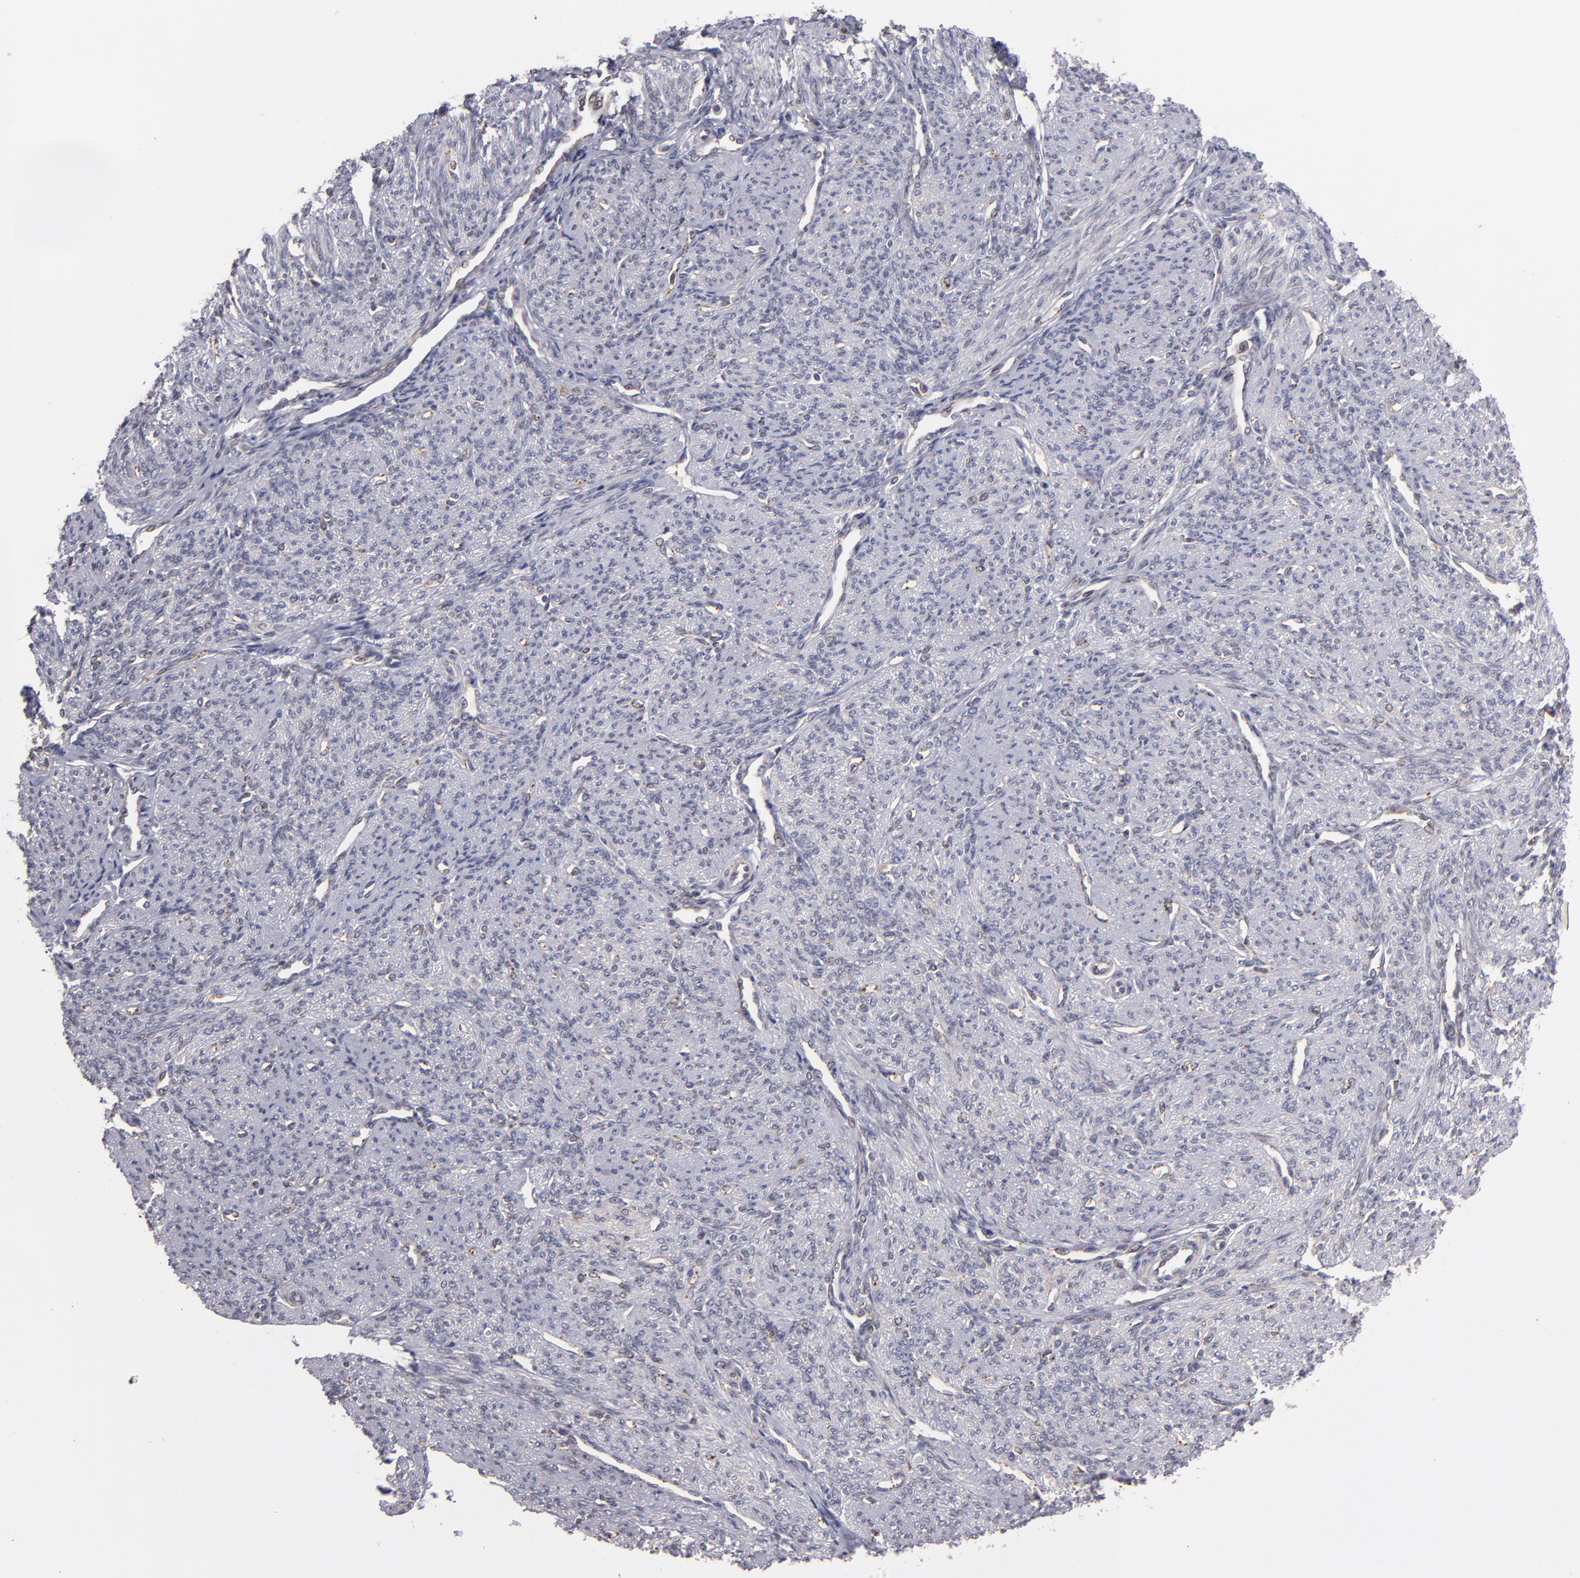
{"staining": {"intensity": "moderate", "quantity": ">75%", "location": "cytoplasmic/membranous"}, "tissue": "smooth muscle", "cell_type": "Smooth muscle cells", "image_type": "normal", "snomed": [{"axis": "morphology", "description": "Normal tissue, NOS"}, {"axis": "topography", "description": "Cervix"}, {"axis": "topography", "description": "Endometrium"}], "caption": "A medium amount of moderate cytoplasmic/membranous positivity is seen in about >75% of smooth muscle cells in normal smooth muscle. Using DAB (brown) and hematoxylin (blue) stains, captured at high magnification using brightfield microscopy.", "gene": "CASP1", "patient": {"sex": "female", "age": 65}}